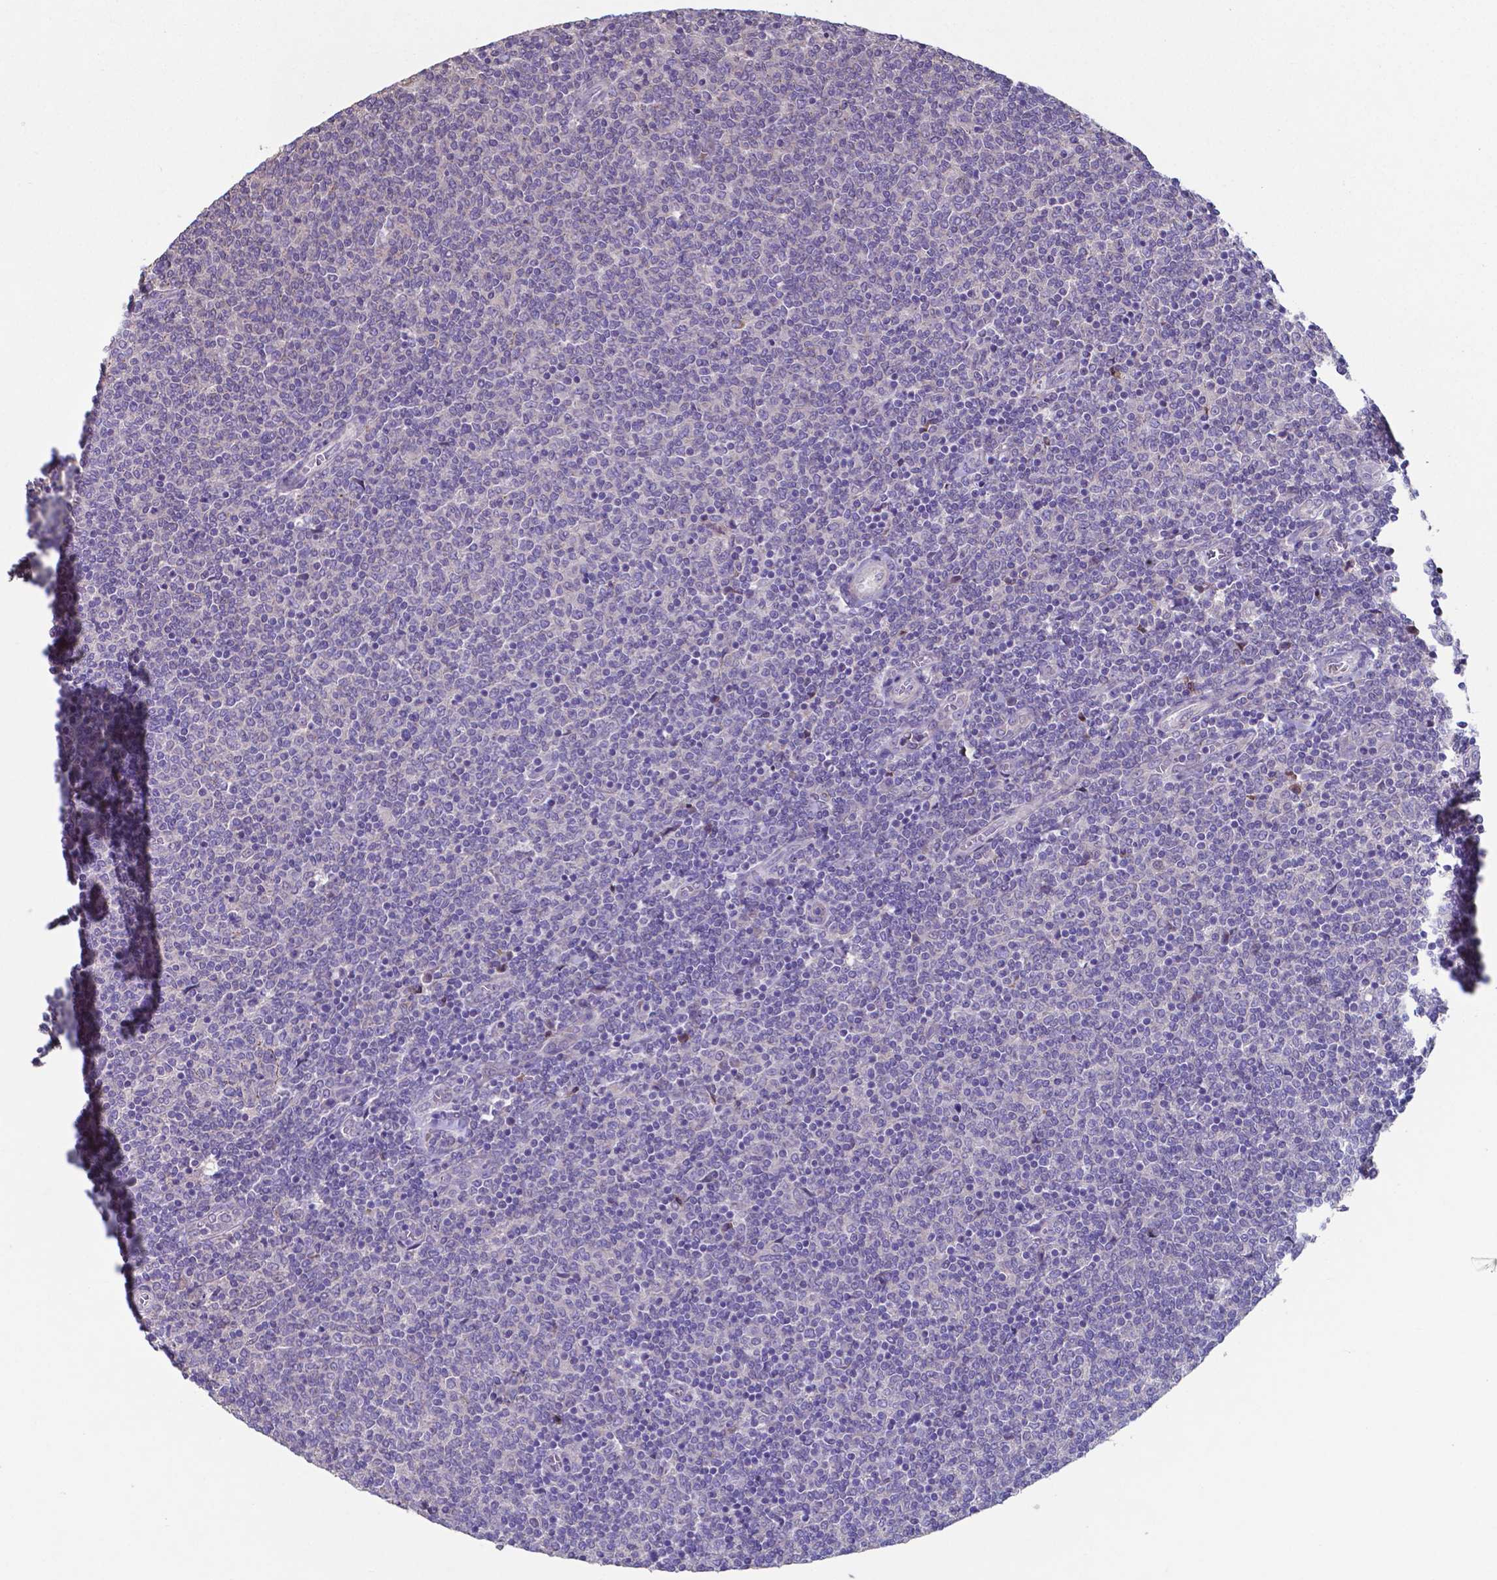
{"staining": {"intensity": "negative", "quantity": "none", "location": "none"}, "tissue": "lymphoma", "cell_type": "Tumor cells", "image_type": "cancer", "snomed": [{"axis": "morphology", "description": "Malignant lymphoma, non-Hodgkin's type, Low grade"}, {"axis": "topography", "description": "Lymph node"}], "caption": "High power microscopy histopathology image of an immunohistochemistry photomicrograph of lymphoma, revealing no significant expression in tumor cells. The staining is performed using DAB (3,3'-diaminobenzidine) brown chromogen with nuclei counter-stained in using hematoxylin.", "gene": "TYRO3", "patient": {"sex": "male", "age": 52}}